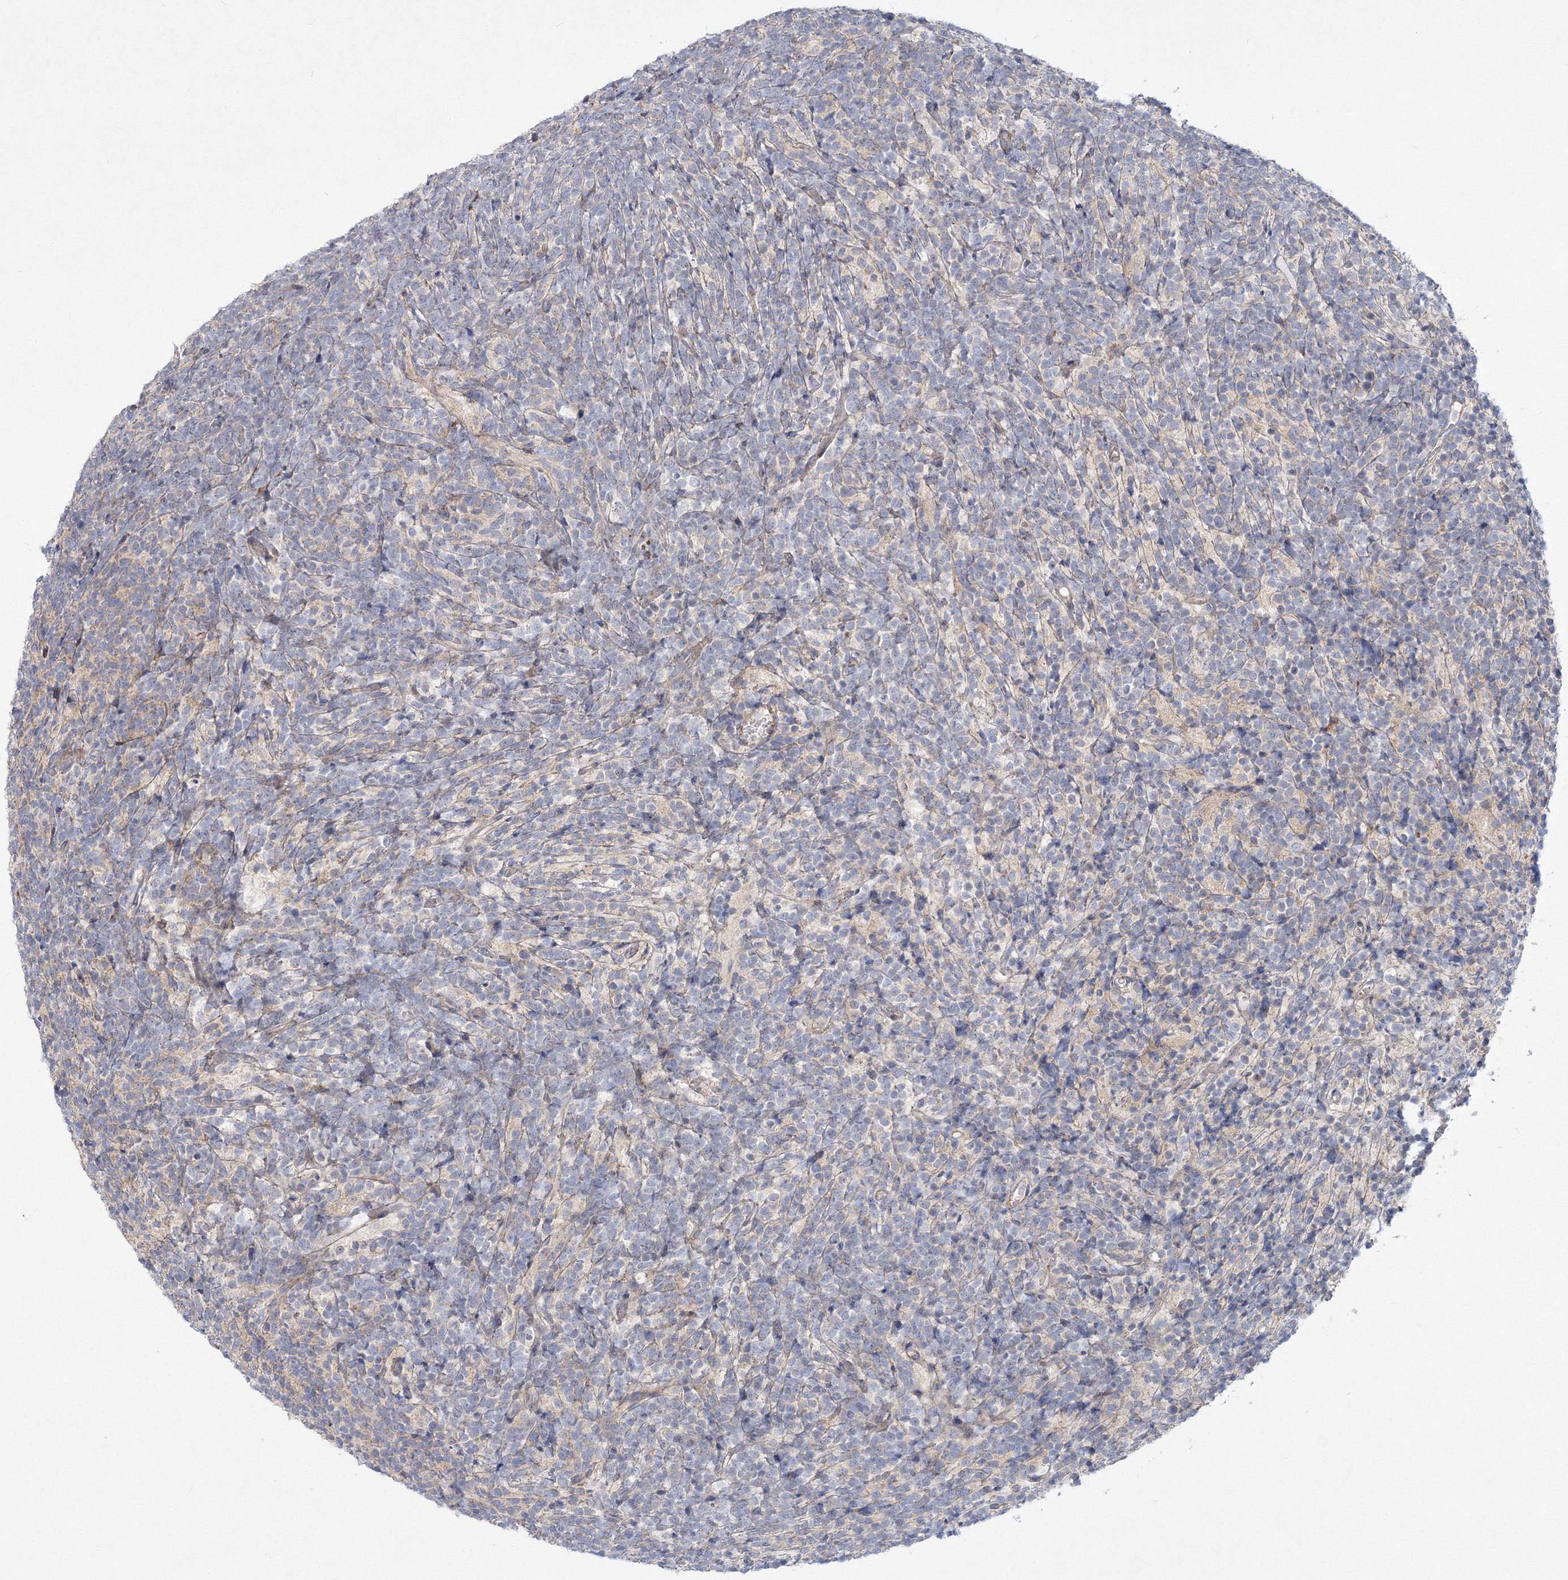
{"staining": {"intensity": "negative", "quantity": "none", "location": "none"}, "tissue": "glioma", "cell_type": "Tumor cells", "image_type": "cancer", "snomed": [{"axis": "morphology", "description": "Glioma, malignant, Low grade"}, {"axis": "topography", "description": "Brain"}], "caption": "Tumor cells are negative for brown protein staining in glioma. (DAB immunohistochemistry (IHC) visualized using brightfield microscopy, high magnification).", "gene": "WDR49", "patient": {"sex": "female", "age": 1}}